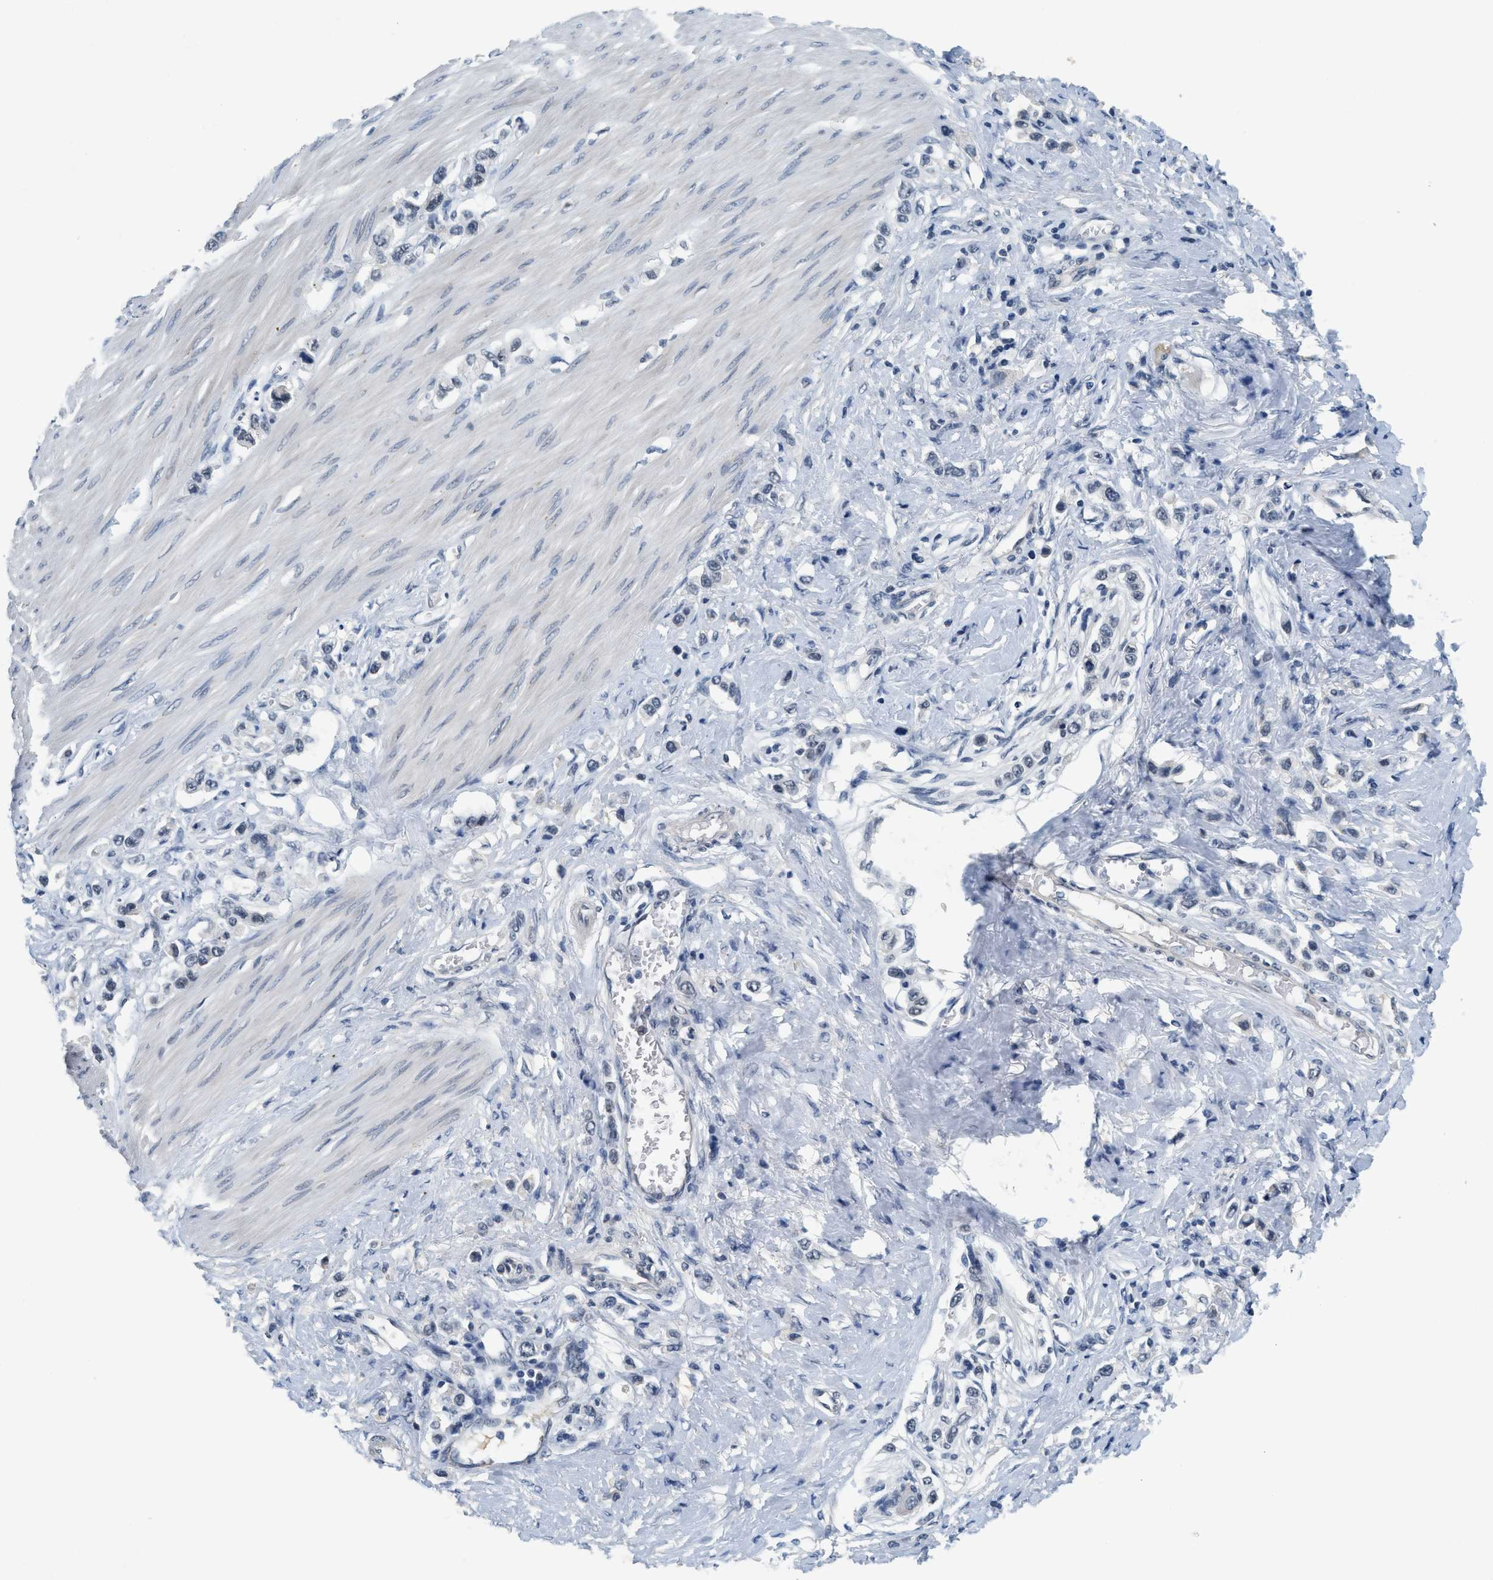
{"staining": {"intensity": "negative", "quantity": "none", "location": "none"}, "tissue": "stomach cancer", "cell_type": "Tumor cells", "image_type": "cancer", "snomed": [{"axis": "morphology", "description": "Adenocarcinoma, NOS"}, {"axis": "topography", "description": "Stomach"}], "caption": "Immunohistochemical staining of stomach cancer demonstrates no significant staining in tumor cells.", "gene": "MZF1", "patient": {"sex": "female", "age": 65}}